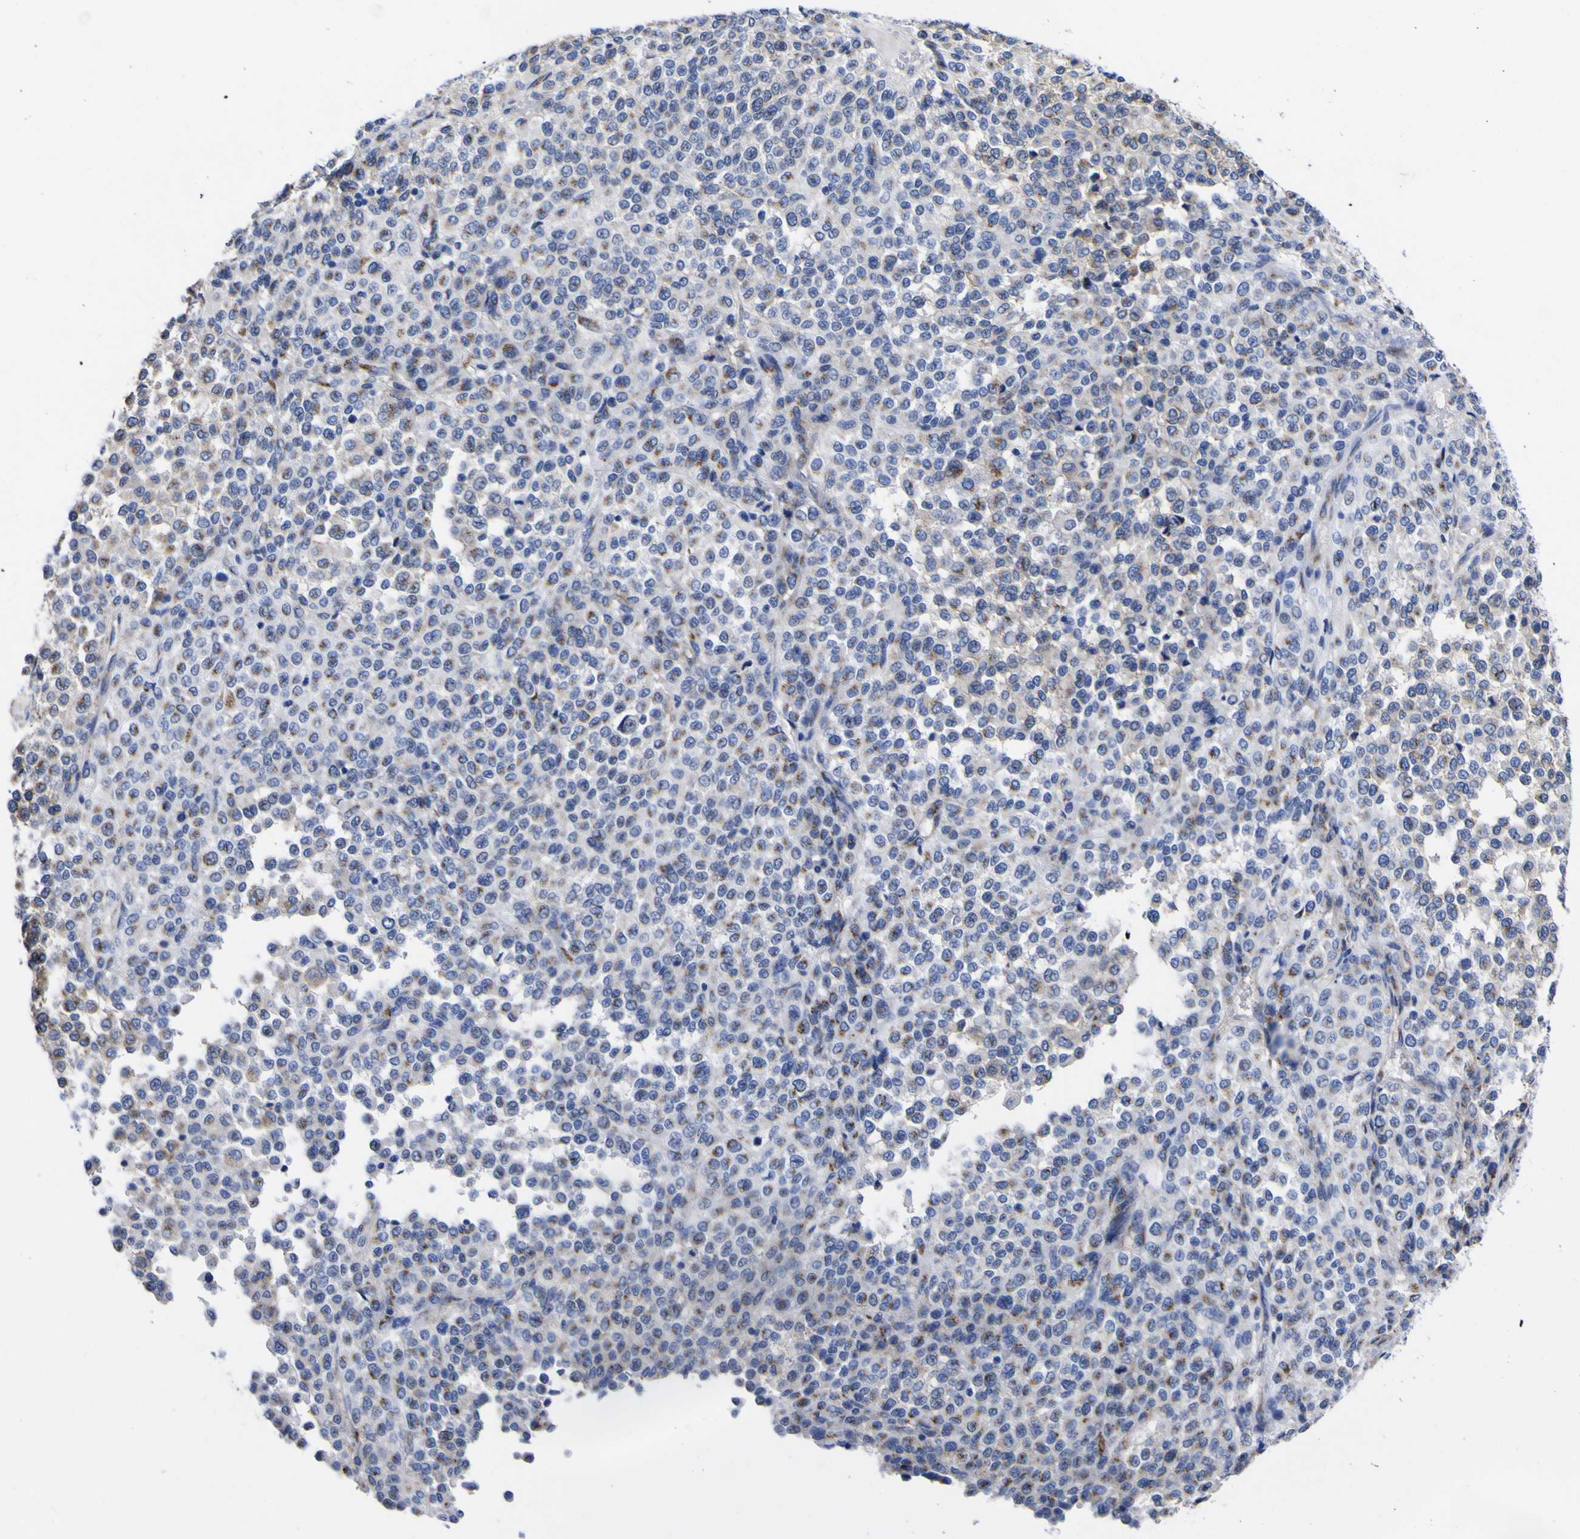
{"staining": {"intensity": "weak", "quantity": "25%-75%", "location": "cytoplasmic/membranous"}, "tissue": "melanoma", "cell_type": "Tumor cells", "image_type": "cancer", "snomed": [{"axis": "morphology", "description": "Malignant melanoma, Metastatic site"}, {"axis": "topography", "description": "Pancreas"}], "caption": "Immunohistochemistry (IHC) of human malignant melanoma (metastatic site) reveals low levels of weak cytoplasmic/membranous staining in about 25%-75% of tumor cells.", "gene": "GOLM1", "patient": {"sex": "female", "age": 30}}